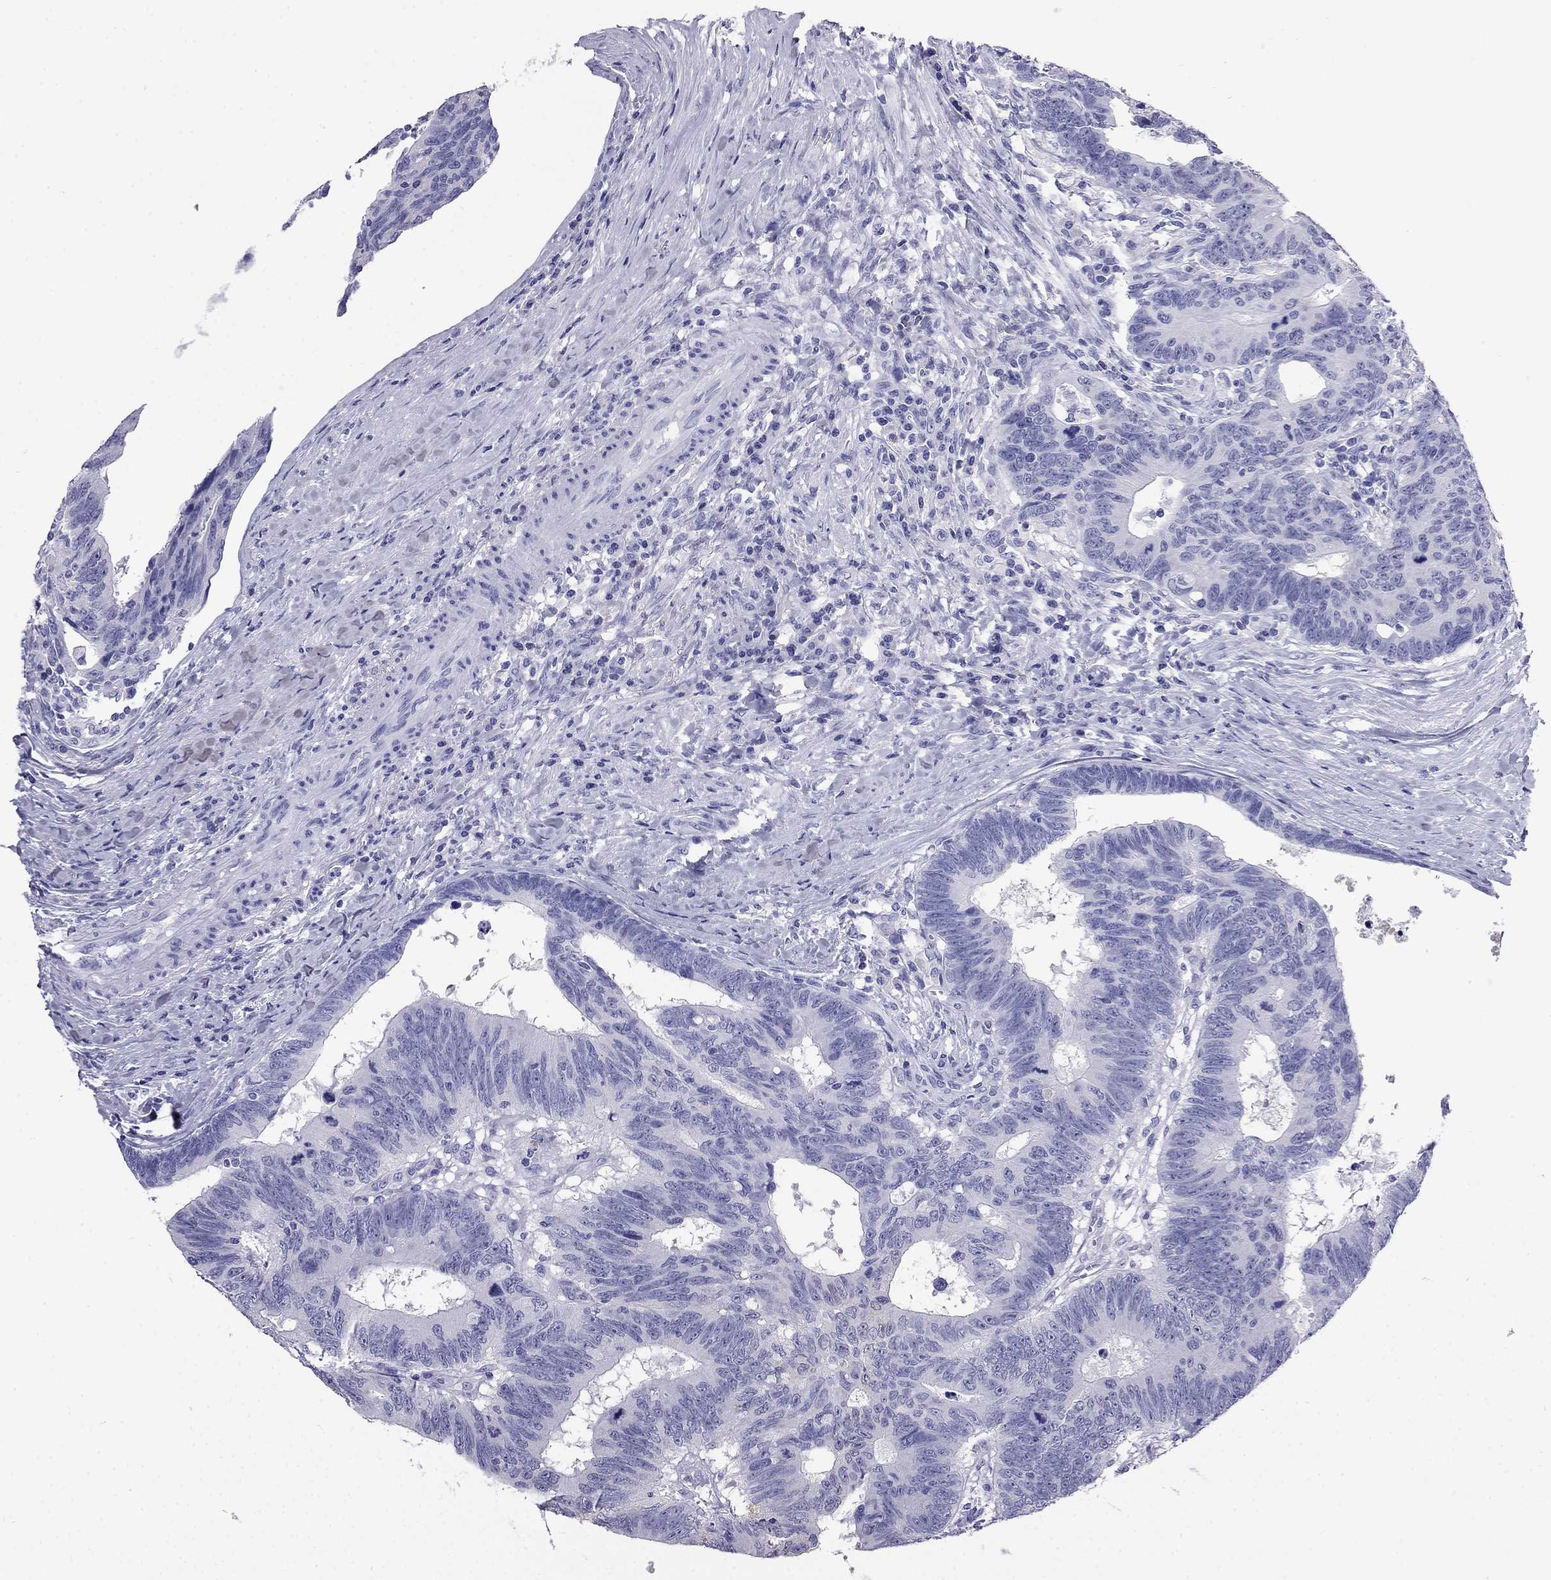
{"staining": {"intensity": "negative", "quantity": "none", "location": "none"}, "tissue": "colorectal cancer", "cell_type": "Tumor cells", "image_type": "cancer", "snomed": [{"axis": "morphology", "description": "Adenocarcinoma, NOS"}, {"axis": "topography", "description": "Colon"}], "caption": "Adenocarcinoma (colorectal) was stained to show a protein in brown. There is no significant positivity in tumor cells.", "gene": "ODF4", "patient": {"sex": "female", "age": 77}}